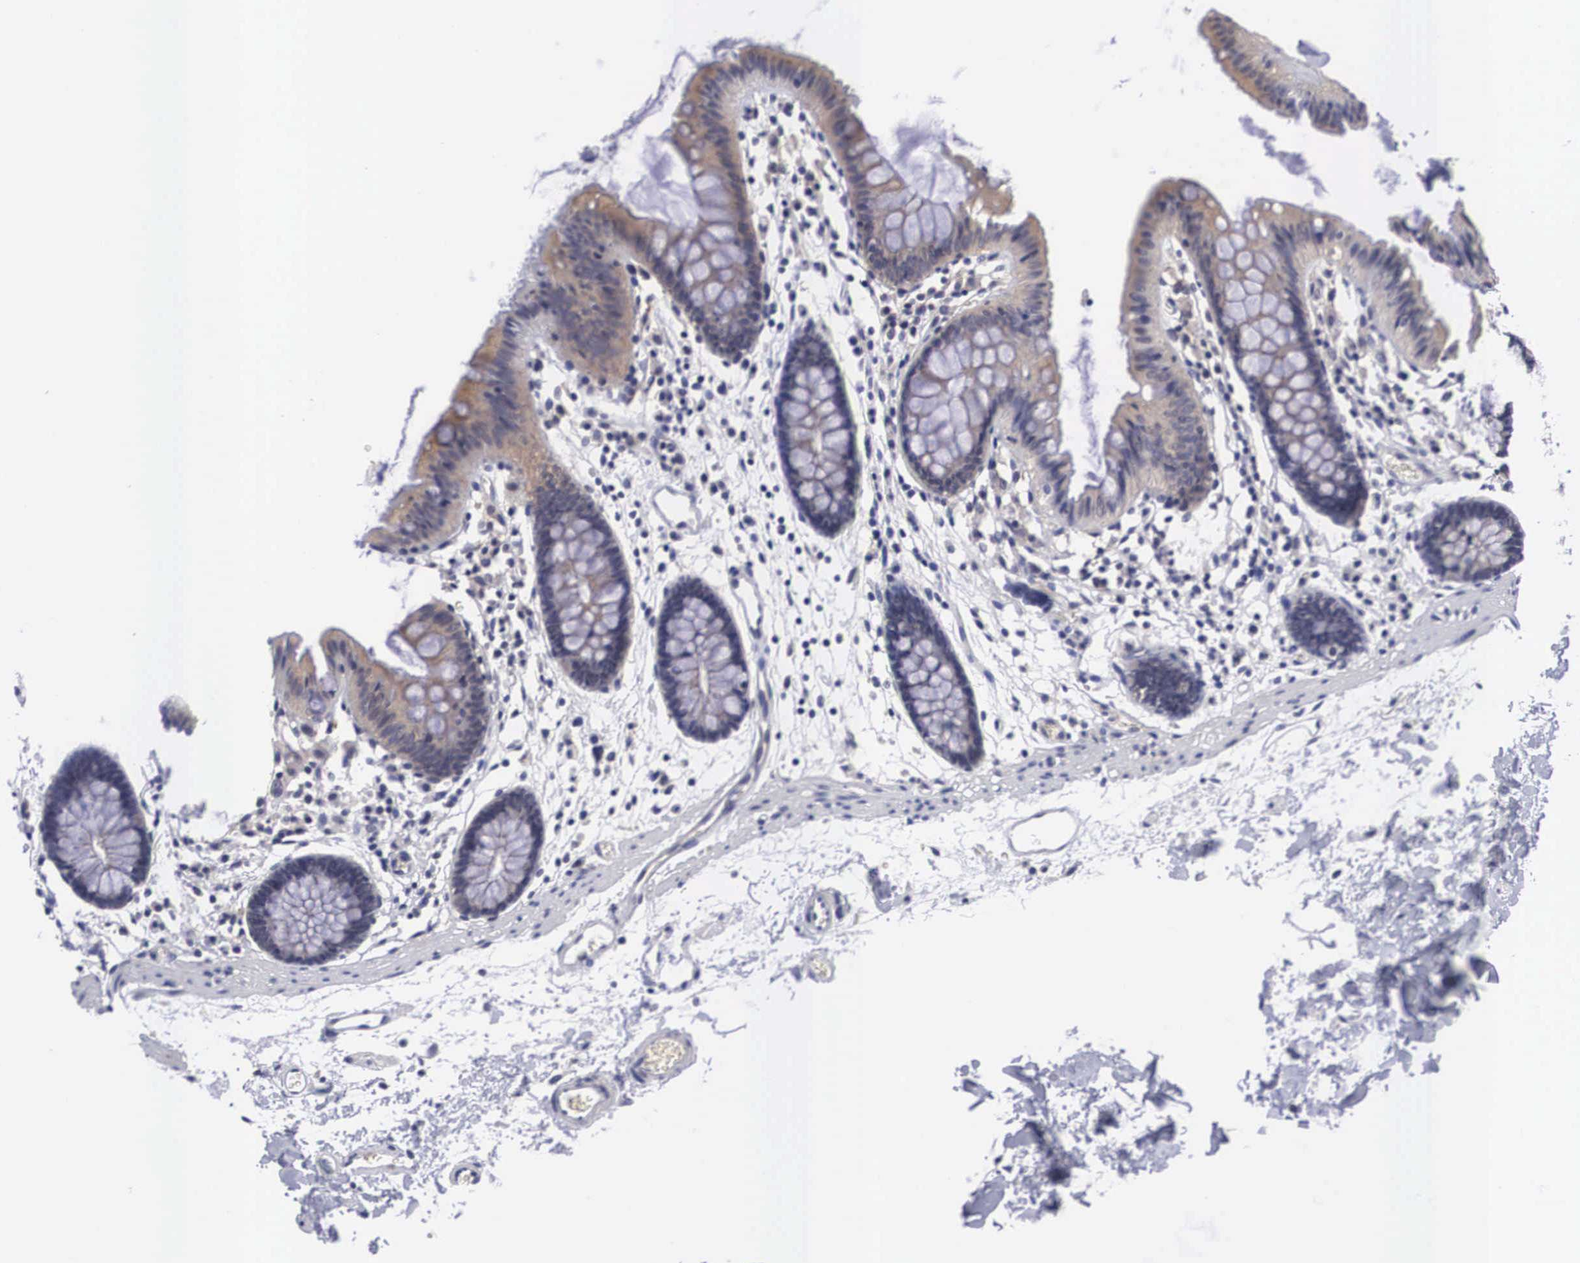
{"staining": {"intensity": "negative", "quantity": "none", "location": "none"}, "tissue": "colon", "cell_type": "Endothelial cells", "image_type": "normal", "snomed": [{"axis": "morphology", "description": "Normal tissue, NOS"}, {"axis": "topography", "description": "Colon"}], "caption": "Immunohistochemical staining of benign human colon shows no significant expression in endothelial cells.", "gene": "OTX2", "patient": {"sex": "male", "age": 54}}